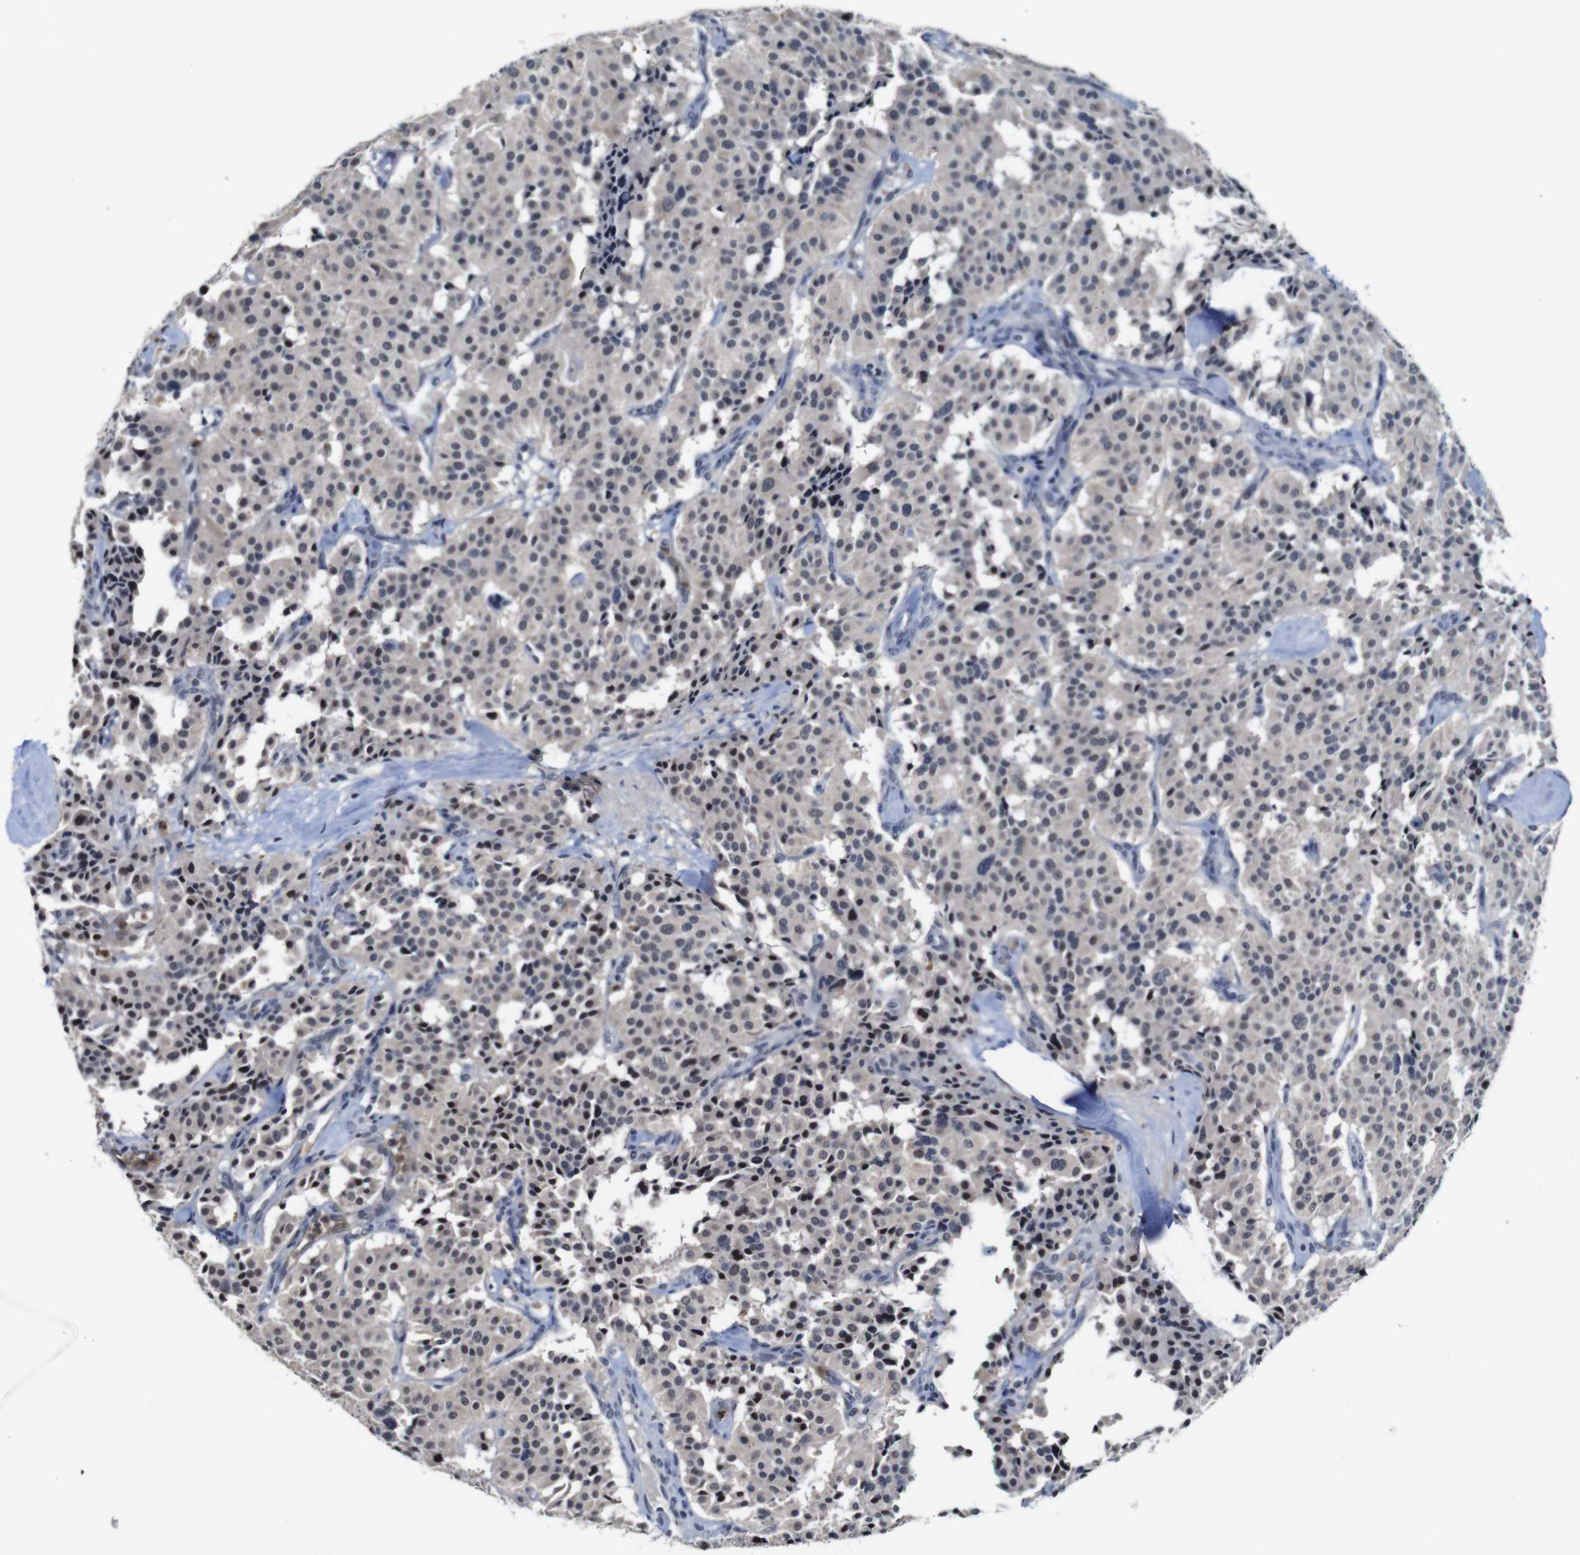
{"staining": {"intensity": "weak", "quantity": "<25%", "location": "cytoplasmic/membranous"}, "tissue": "carcinoid", "cell_type": "Tumor cells", "image_type": "cancer", "snomed": [{"axis": "morphology", "description": "Carcinoid, malignant, NOS"}, {"axis": "topography", "description": "Lung"}], "caption": "Protein analysis of carcinoid (malignant) exhibits no significant staining in tumor cells.", "gene": "NTRK3", "patient": {"sex": "male", "age": 30}}